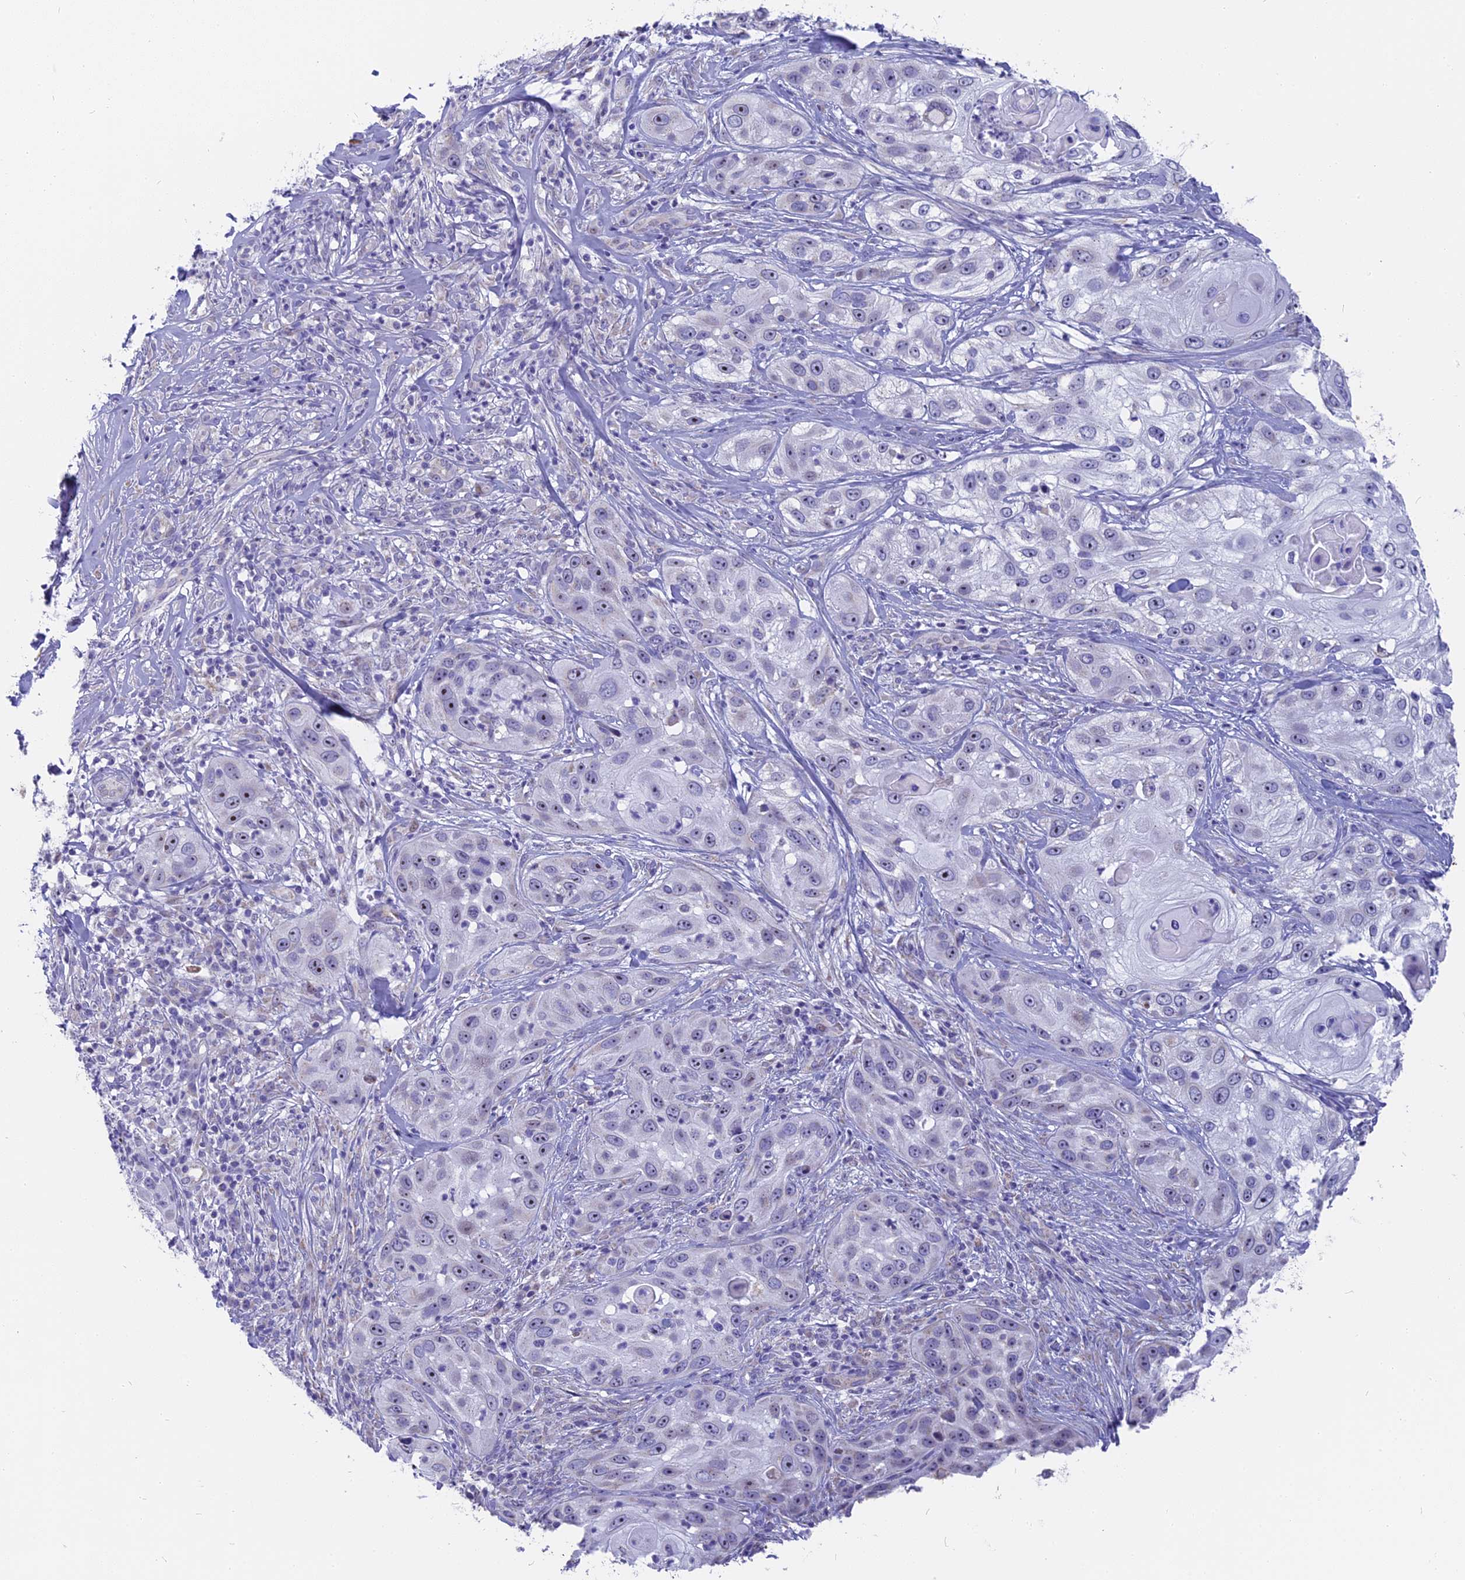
{"staining": {"intensity": "negative", "quantity": "none", "location": "none"}, "tissue": "skin cancer", "cell_type": "Tumor cells", "image_type": "cancer", "snomed": [{"axis": "morphology", "description": "Squamous cell carcinoma, NOS"}, {"axis": "topography", "description": "Skin"}], "caption": "Skin cancer stained for a protein using IHC exhibits no expression tumor cells.", "gene": "DTWD1", "patient": {"sex": "female", "age": 44}}